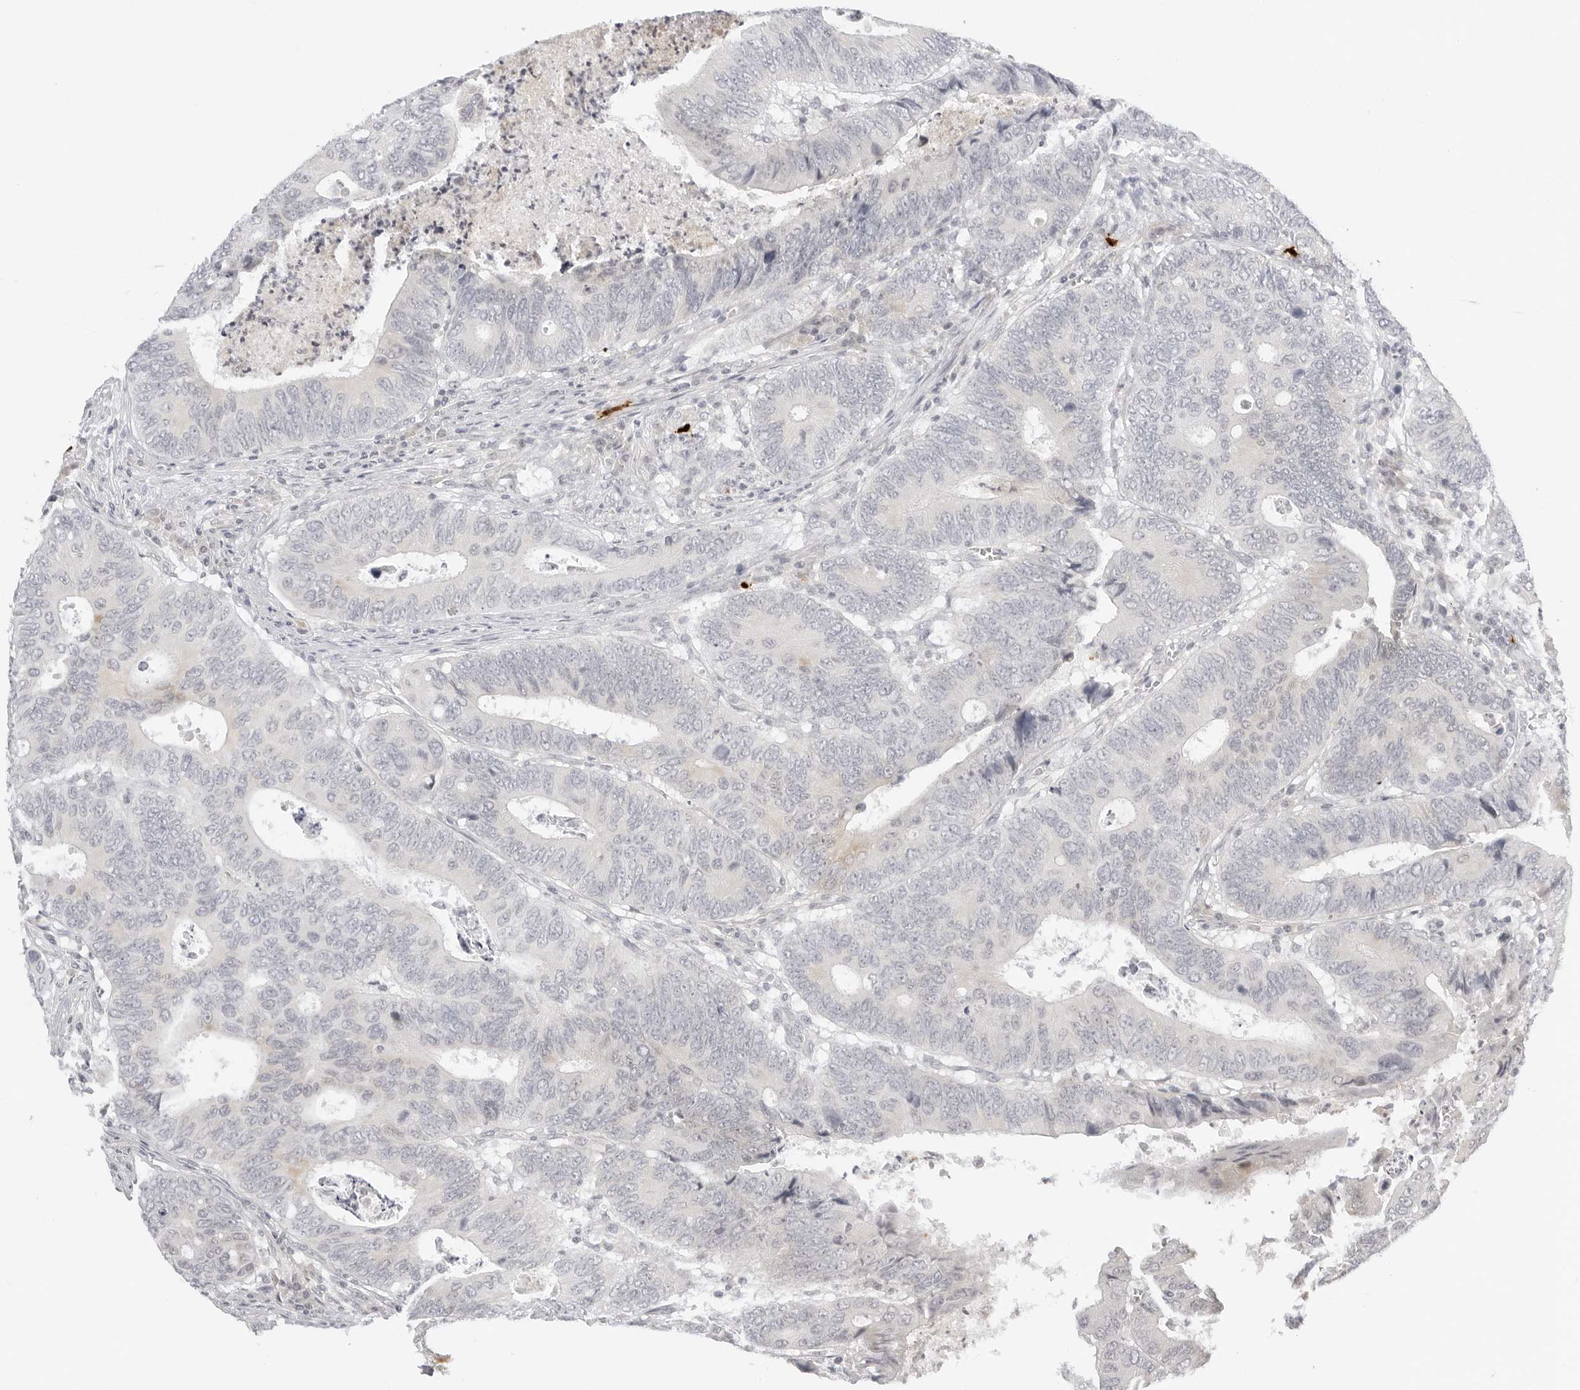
{"staining": {"intensity": "negative", "quantity": "none", "location": "none"}, "tissue": "colorectal cancer", "cell_type": "Tumor cells", "image_type": "cancer", "snomed": [{"axis": "morphology", "description": "Adenocarcinoma, NOS"}, {"axis": "topography", "description": "Colon"}], "caption": "Immunohistochemistry (IHC) micrograph of human colorectal cancer stained for a protein (brown), which exhibits no positivity in tumor cells.", "gene": "ACP6", "patient": {"sex": "male", "age": 72}}